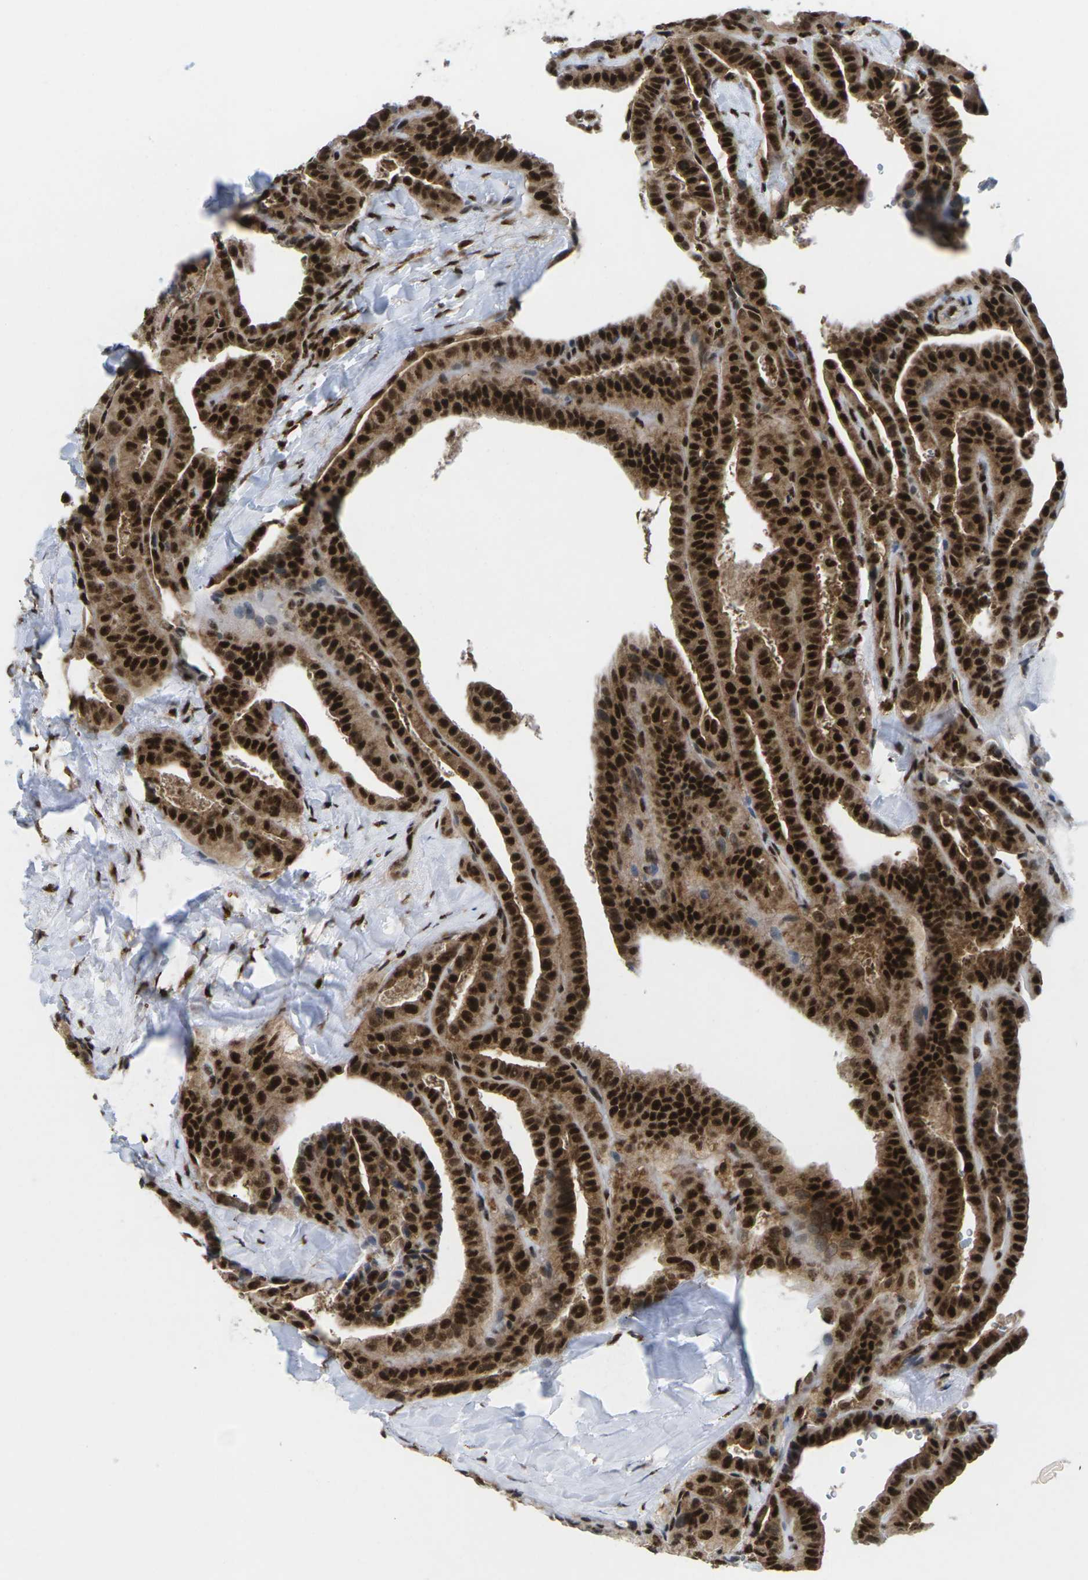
{"staining": {"intensity": "strong", "quantity": ">75%", "location": "cytoplasmic/membranous,nuclear"}, "tissue": "thyroid cancer", "cell_type": "Tumor cells", "image_type": "cancer", "snomed": [{"axis": "morphology", "description": "Papillary adenocarcinoma, NOS"}, {"axis": "topography", "description": "Thyroid gland"}], "caption": "An image showing strong cytoplasmic/membranous and nuclear staining in approximately >75% of tumor cells in thyroid cancer, as visualized by brown immunohistochemical staining.", "gene": "MAGOH", "patient": {"sex": "male", "age": 77}}